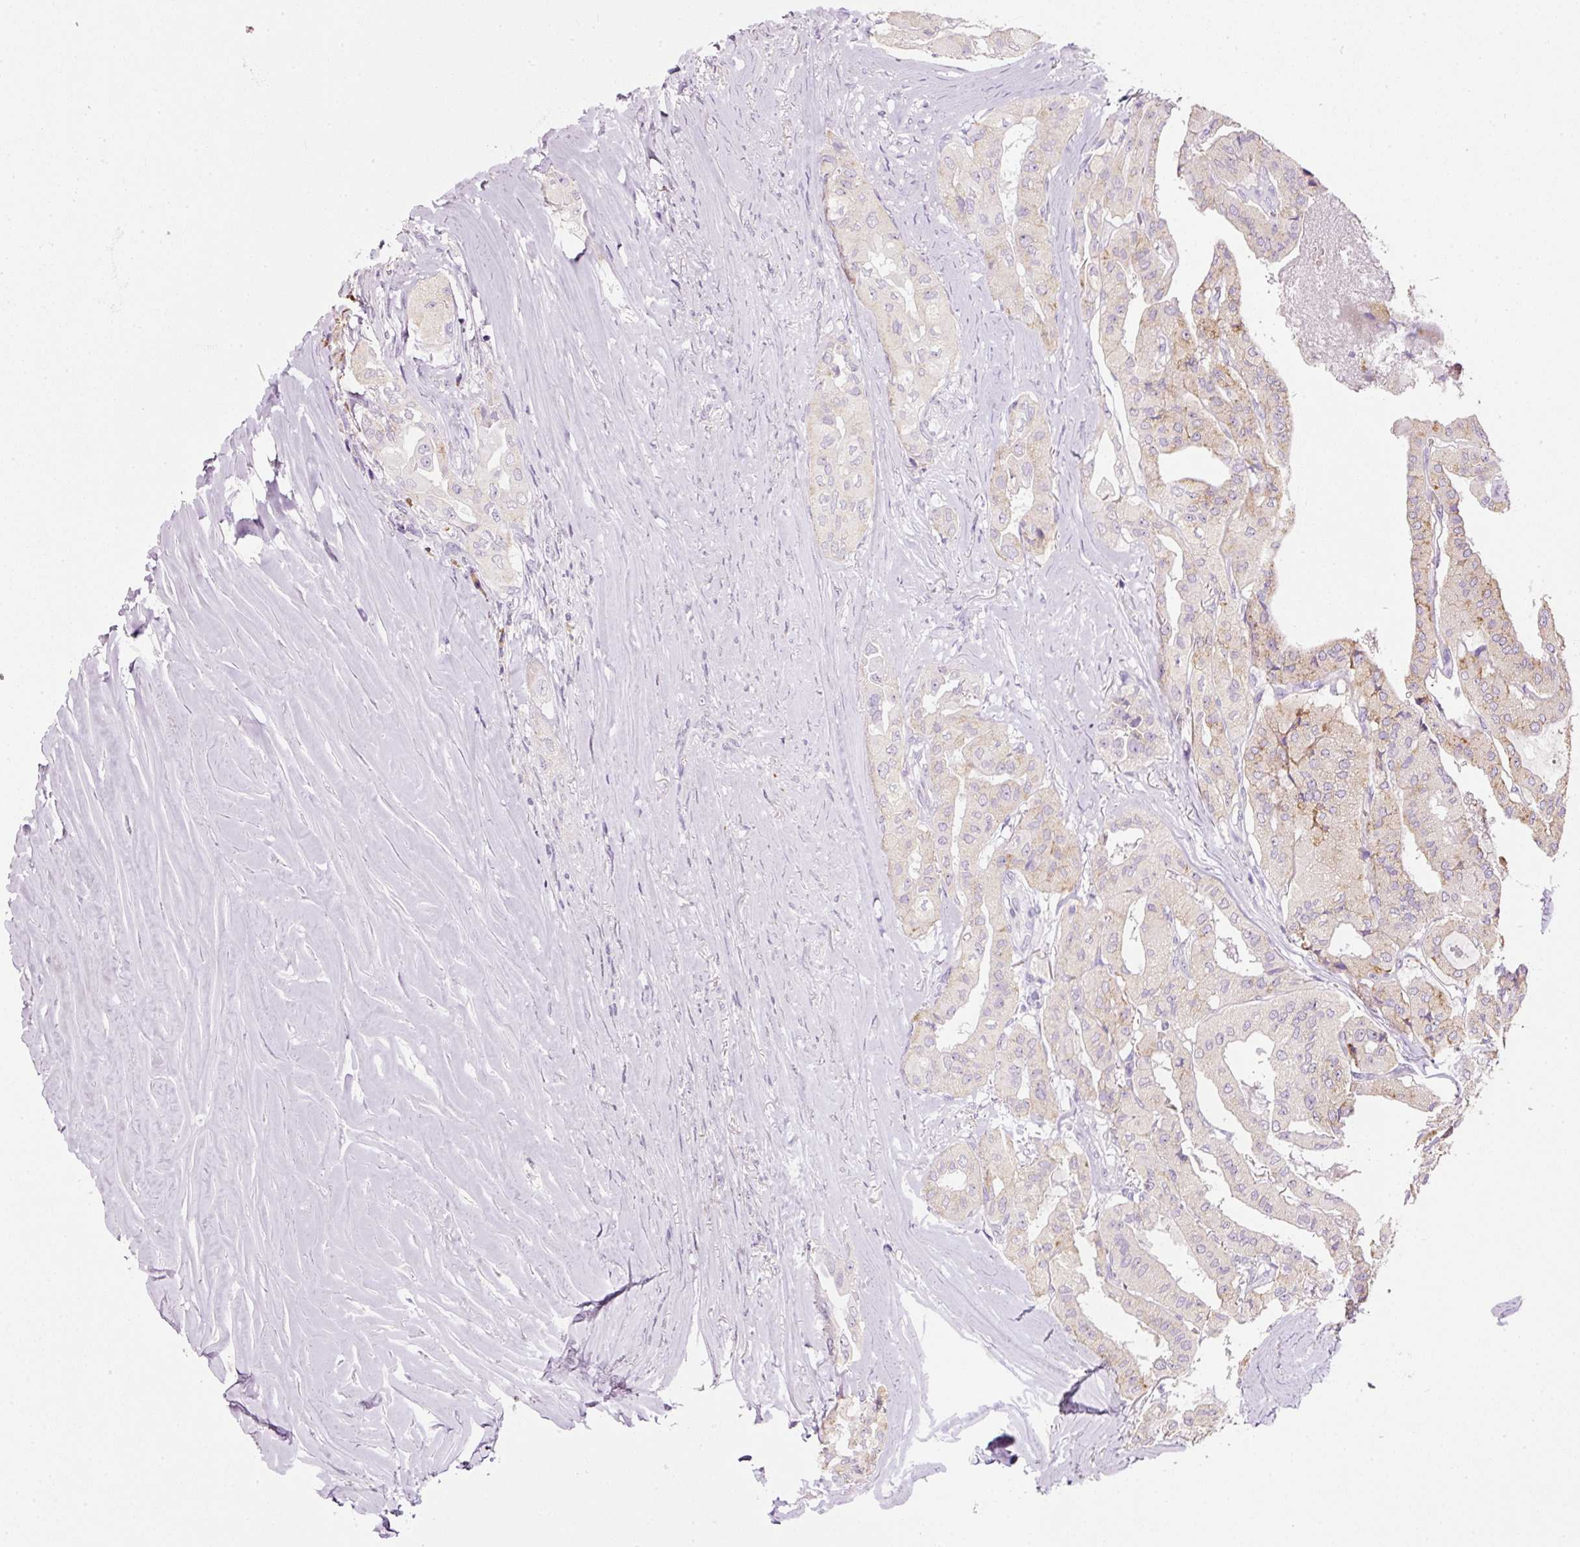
{"staining": {"intensity": "weak", "quantity": "<25%", "location": "cytoplasmic/membranous"}, "tissue": "thyroid cancer", "cell_type": "Tumor cells", "image_type": "cancer", "snomed": [{"axis": "morphology", "description": "Papillary adenocarcinoma, NOS"}, {"axis": "topography", "description": "Thyroid gland"}], "caption": "High magnification brightfield microscopy of papillary adenocarcinoma (thyroid) stained with DAB (3,3'-diaminobenzidine) (brown) and counterstained with hematoxylin (blue): tumor cells show no significant staining. (DAB immunohistochemistry (IHC), high magnification).", "gene": "TENT5C", "patient": {"sex": "female", "age": 59}}